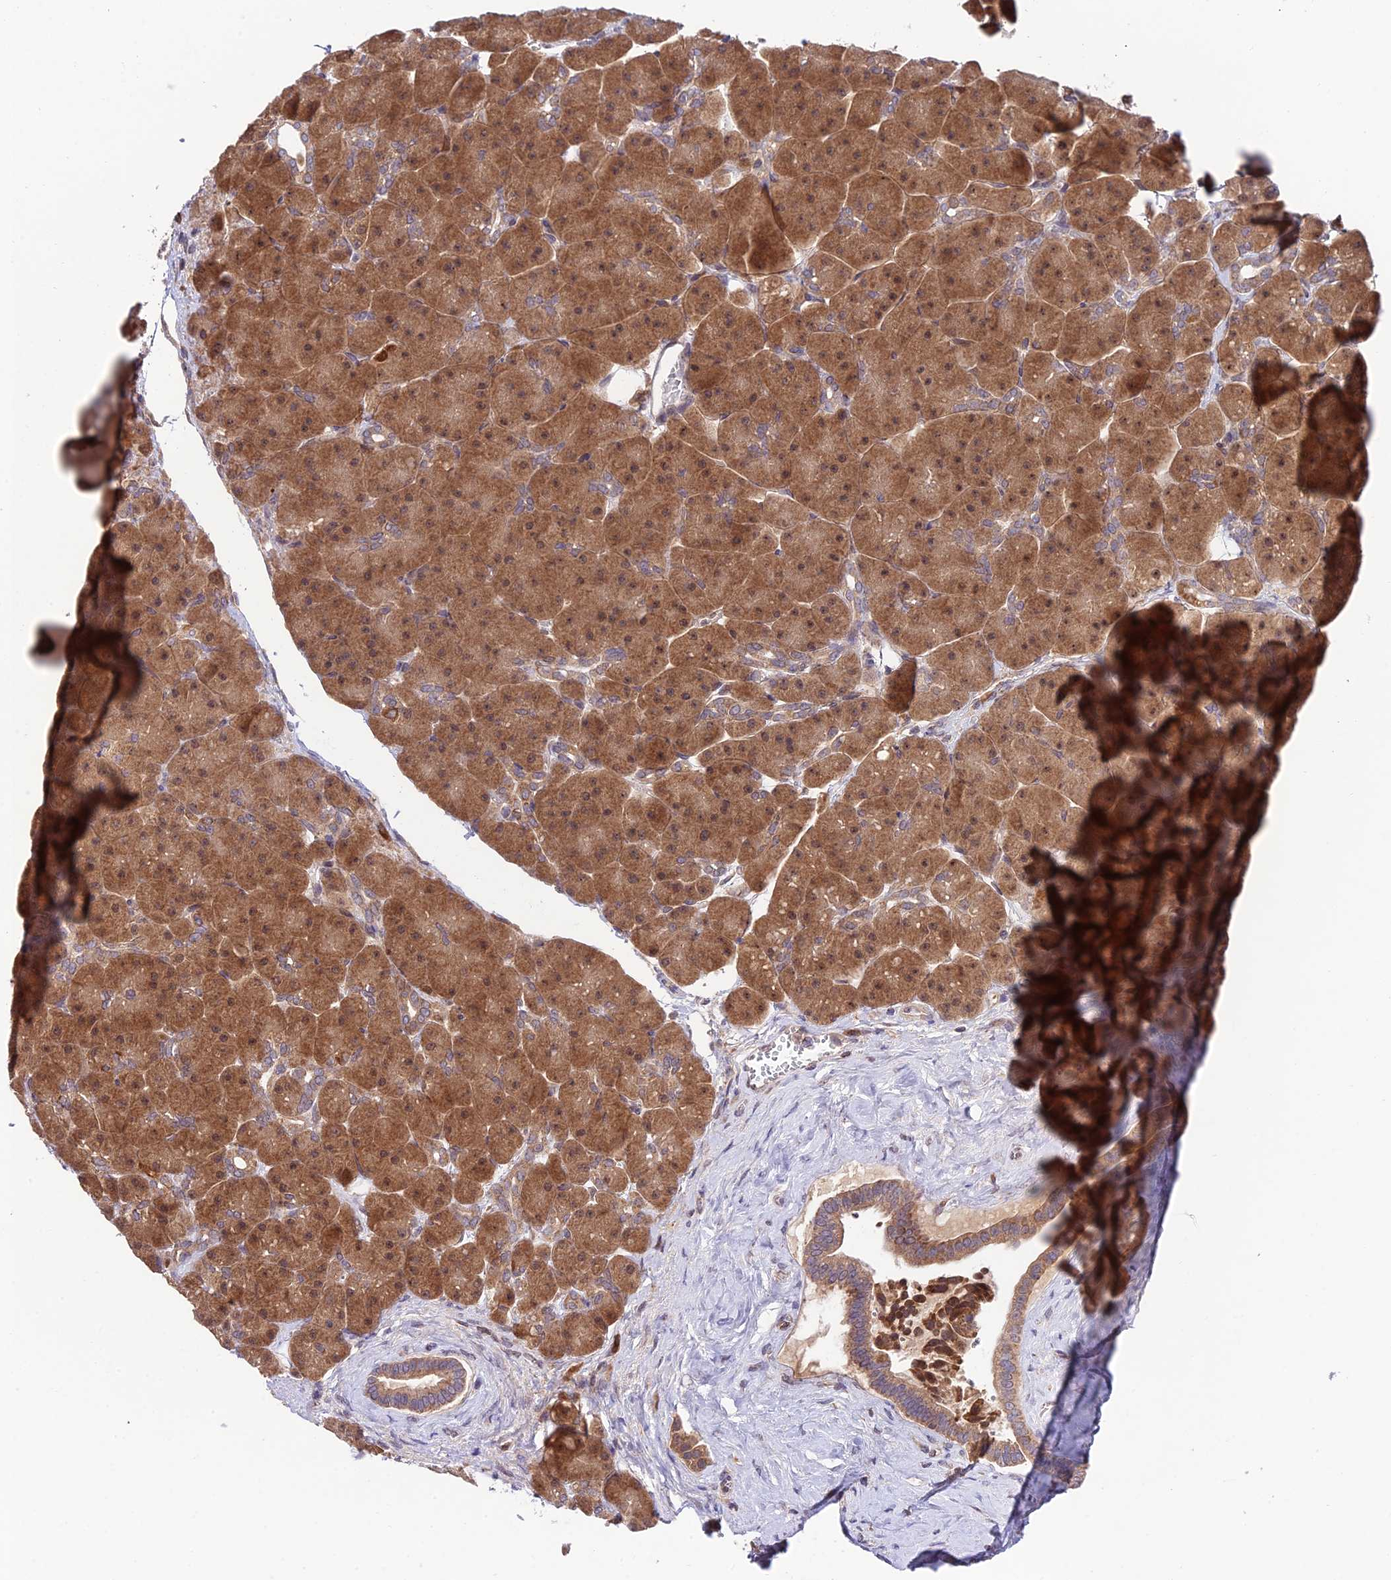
{"staining": {"intensity": "moderate", "quantity": ">75%", "location": "cytoplasmic/membranous,nuclear"}, "tissue": "pancreas", "cell_type": "Exocrine glandular cells", "image_type": "normal", "snomed": [{"axis": "morphology", "description": "Normal tissue, NOS"}, {"axis": "topography", "description": "Pancreas"}], "caption": "The photomicrograph shows a brown stain indicating the presence of a protein in the cytoplasmic/membranous,nuclear of exocrine glandular cells in pancreas. (DAB IHC, brown staining for protein, blue staining for nuclei).", "gene": "TRIM40", "patient": {"sex": "male", "age": 66}}